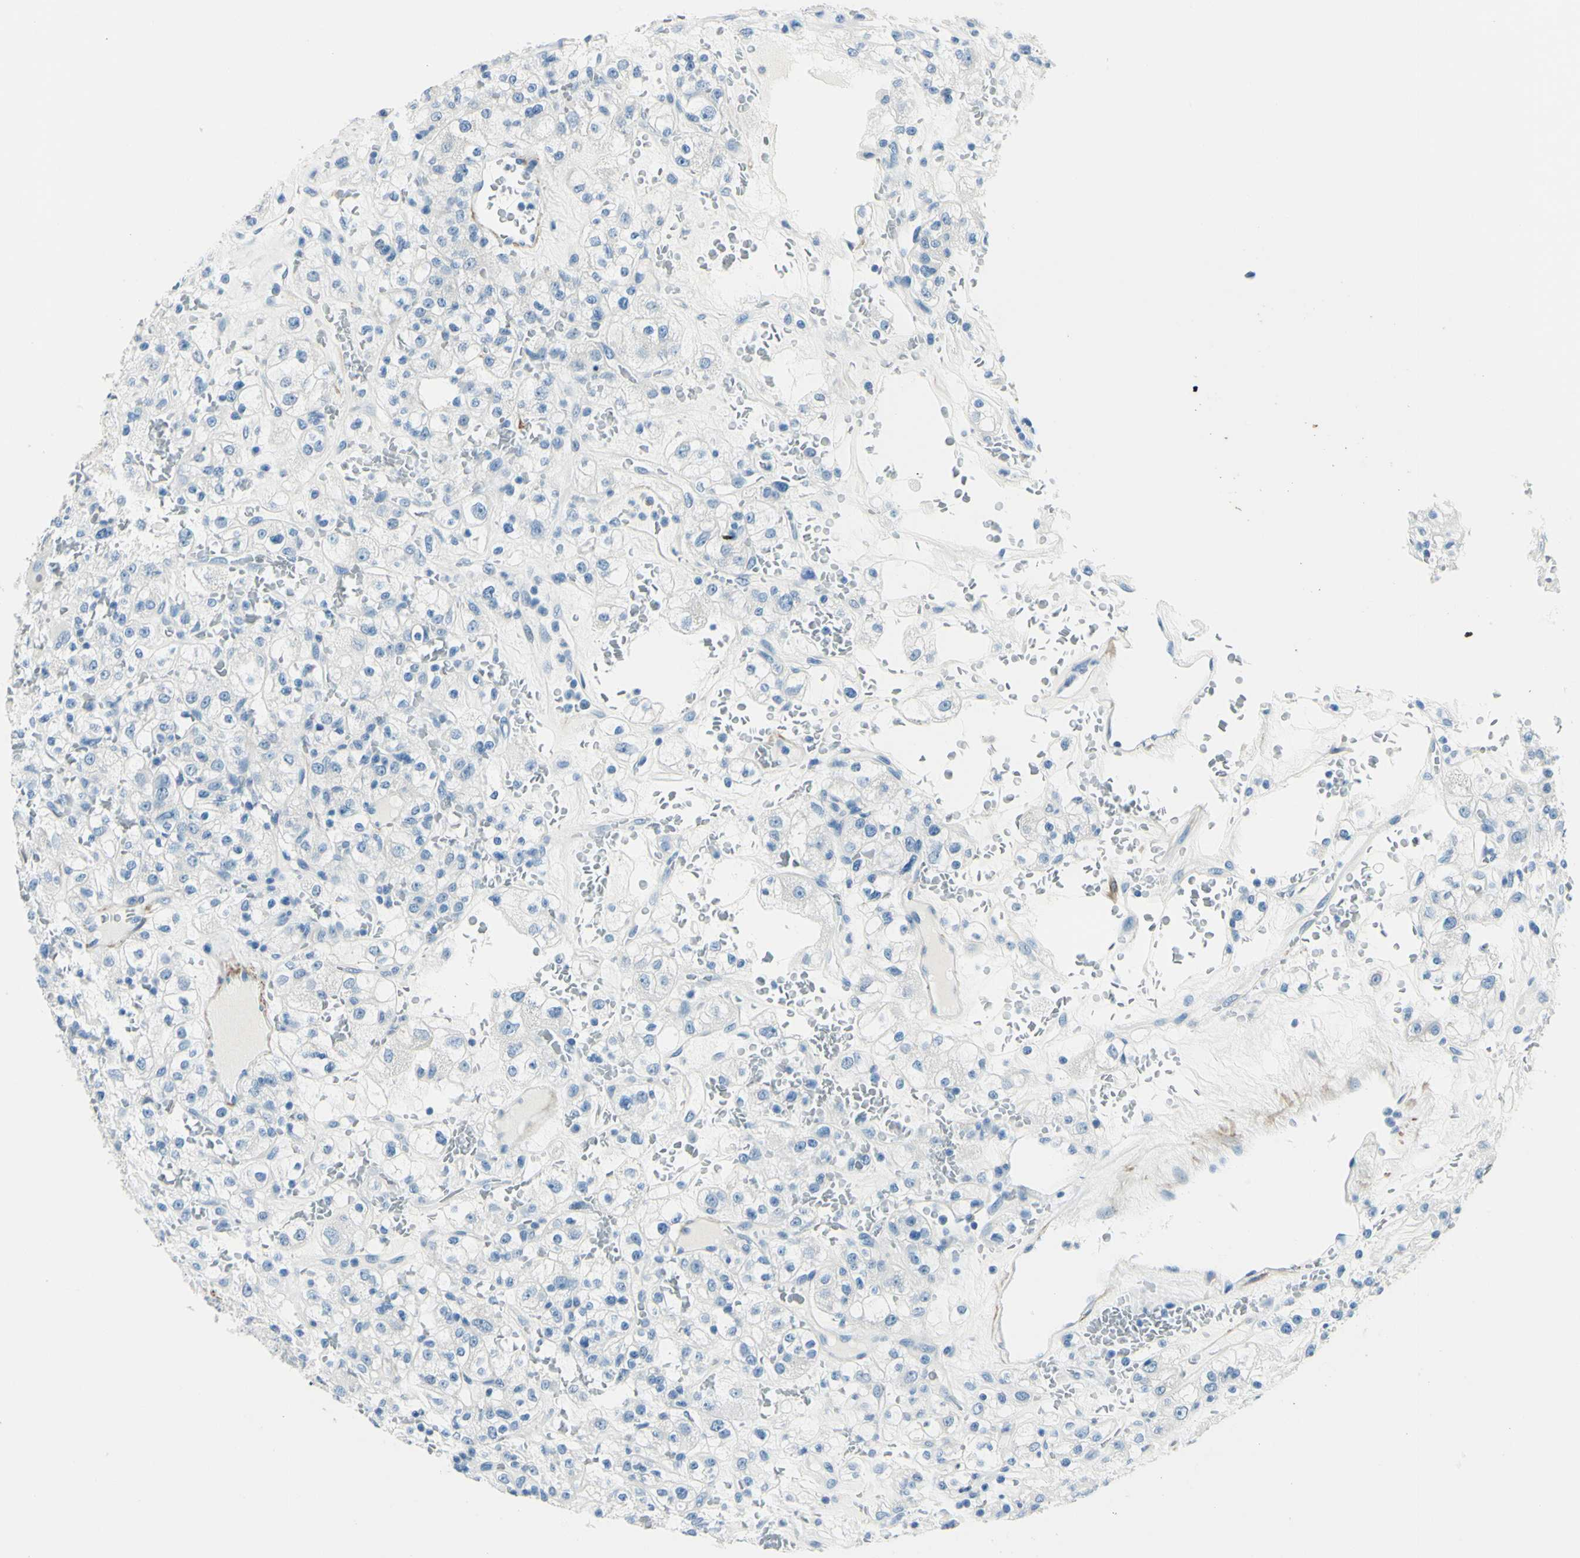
{"staining": {"intensity": "negative", "quantity": "none", "location": "none"}, "tissue": "renal cancer", "cell_type": "Tumor cells", "image_type": "cancer", "snomed": [{"axis": "morphology", "description": "Normal tissue, NOS"}, {"axis": "morphology", "description": "Adenocarcinoma, NOS"}, {"axis": "topography", "description": "Kidney"}], "caption": "Immunohistochemical staining of adenocarcinoma (renal) shows no significant expression in tumor cells.", "gene": "CDH15", "patient": {"sex": "female", "age": 72}}